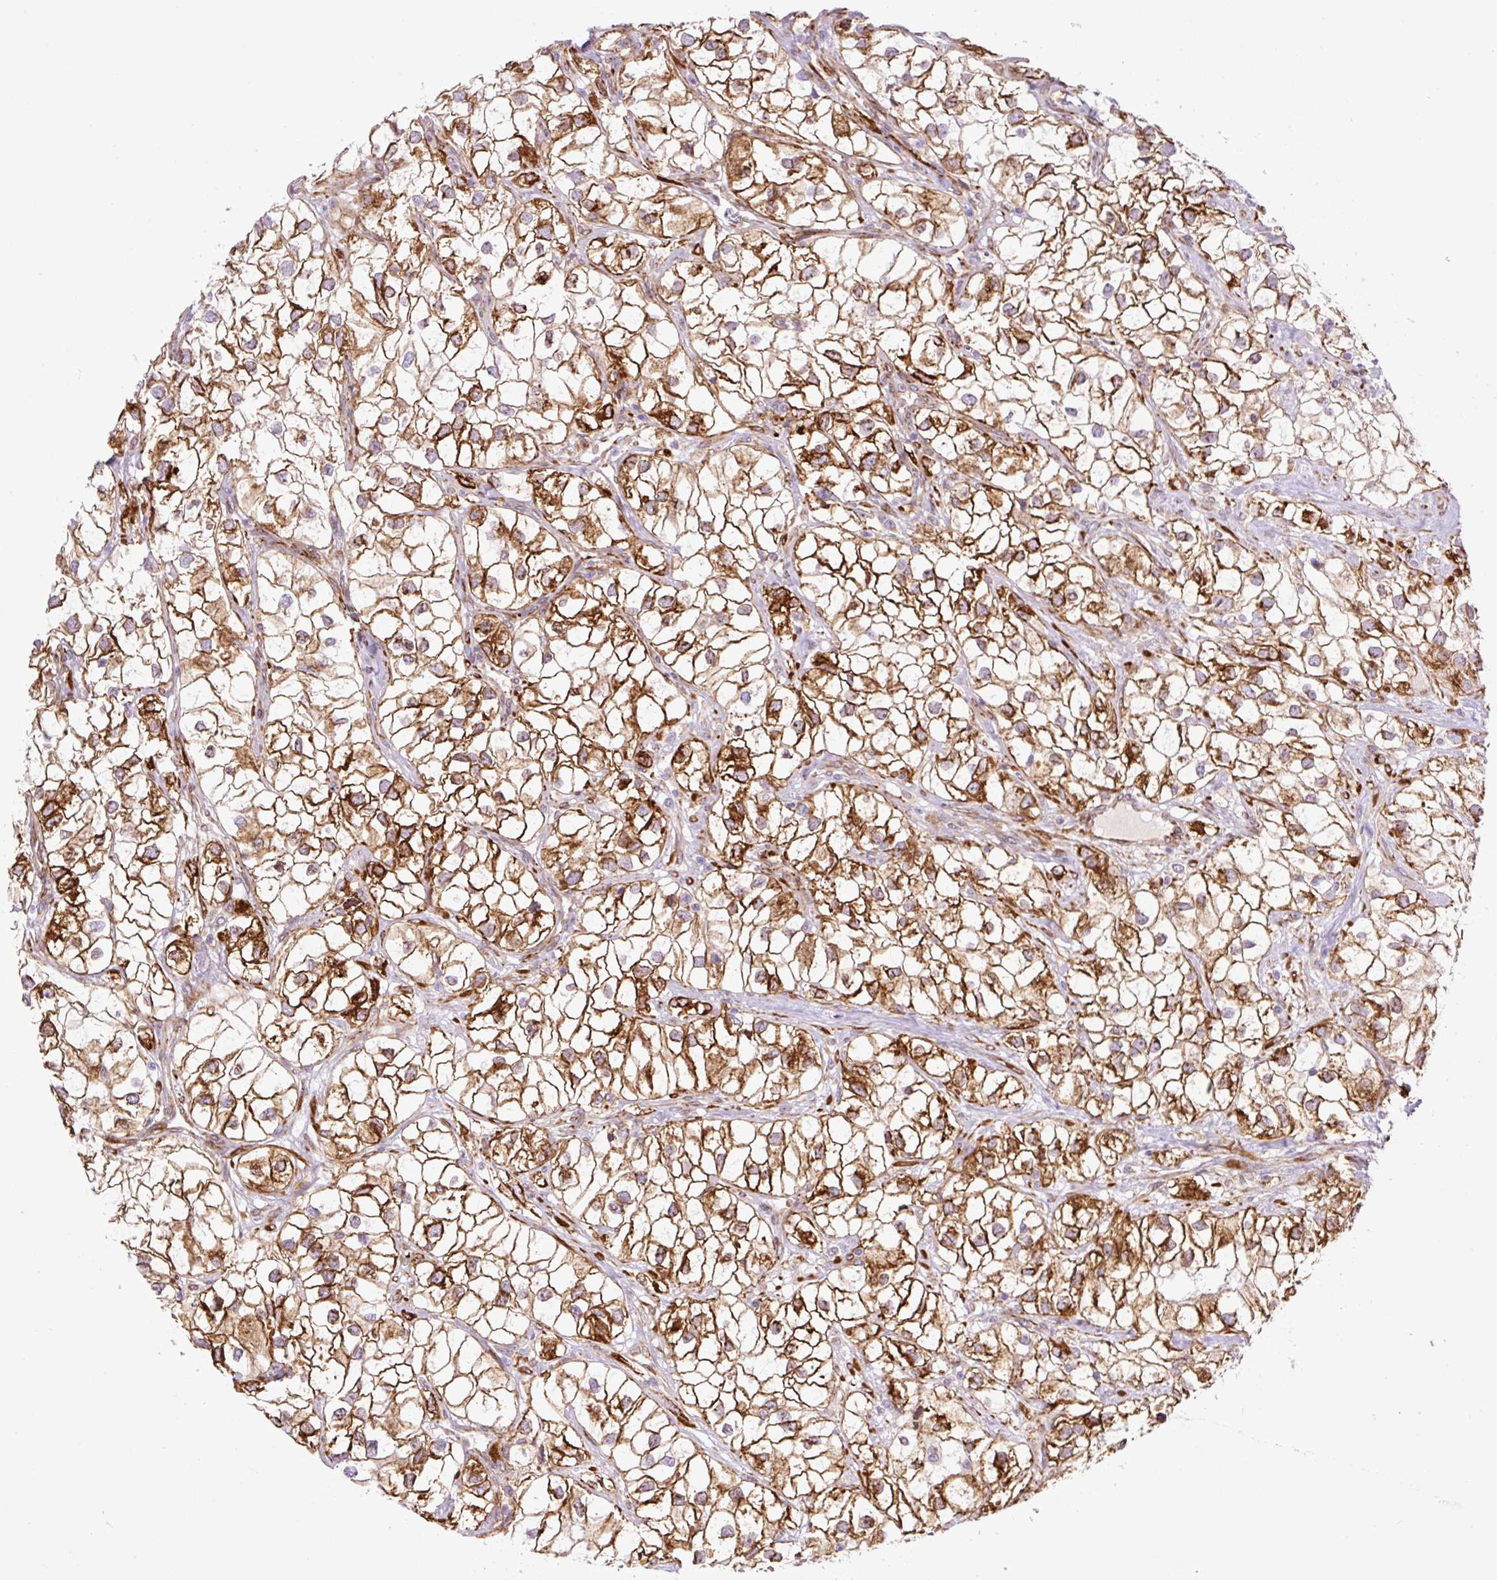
{"staining": {"intensity": "strong", "quantity": ">75%", "location": "cytoplasmic/membranous"}, "tissue": "renal cancer", "cell_type": "Tumor cells", "image_type": "cancer", "snomed": [{"axis": "morphology", "description": "Adenocarcinoma, NOS"}, {"axis": "topography", "description": "Kidney"}], "caption": "Immunohistochemistry (IHC) of renal cancer demonstrates high levels of strong cytoplasmic/membranous expression in about >75% of tumor cells.", "gene": "RAB30", "patient": {"sex": "male", "age": 59}}